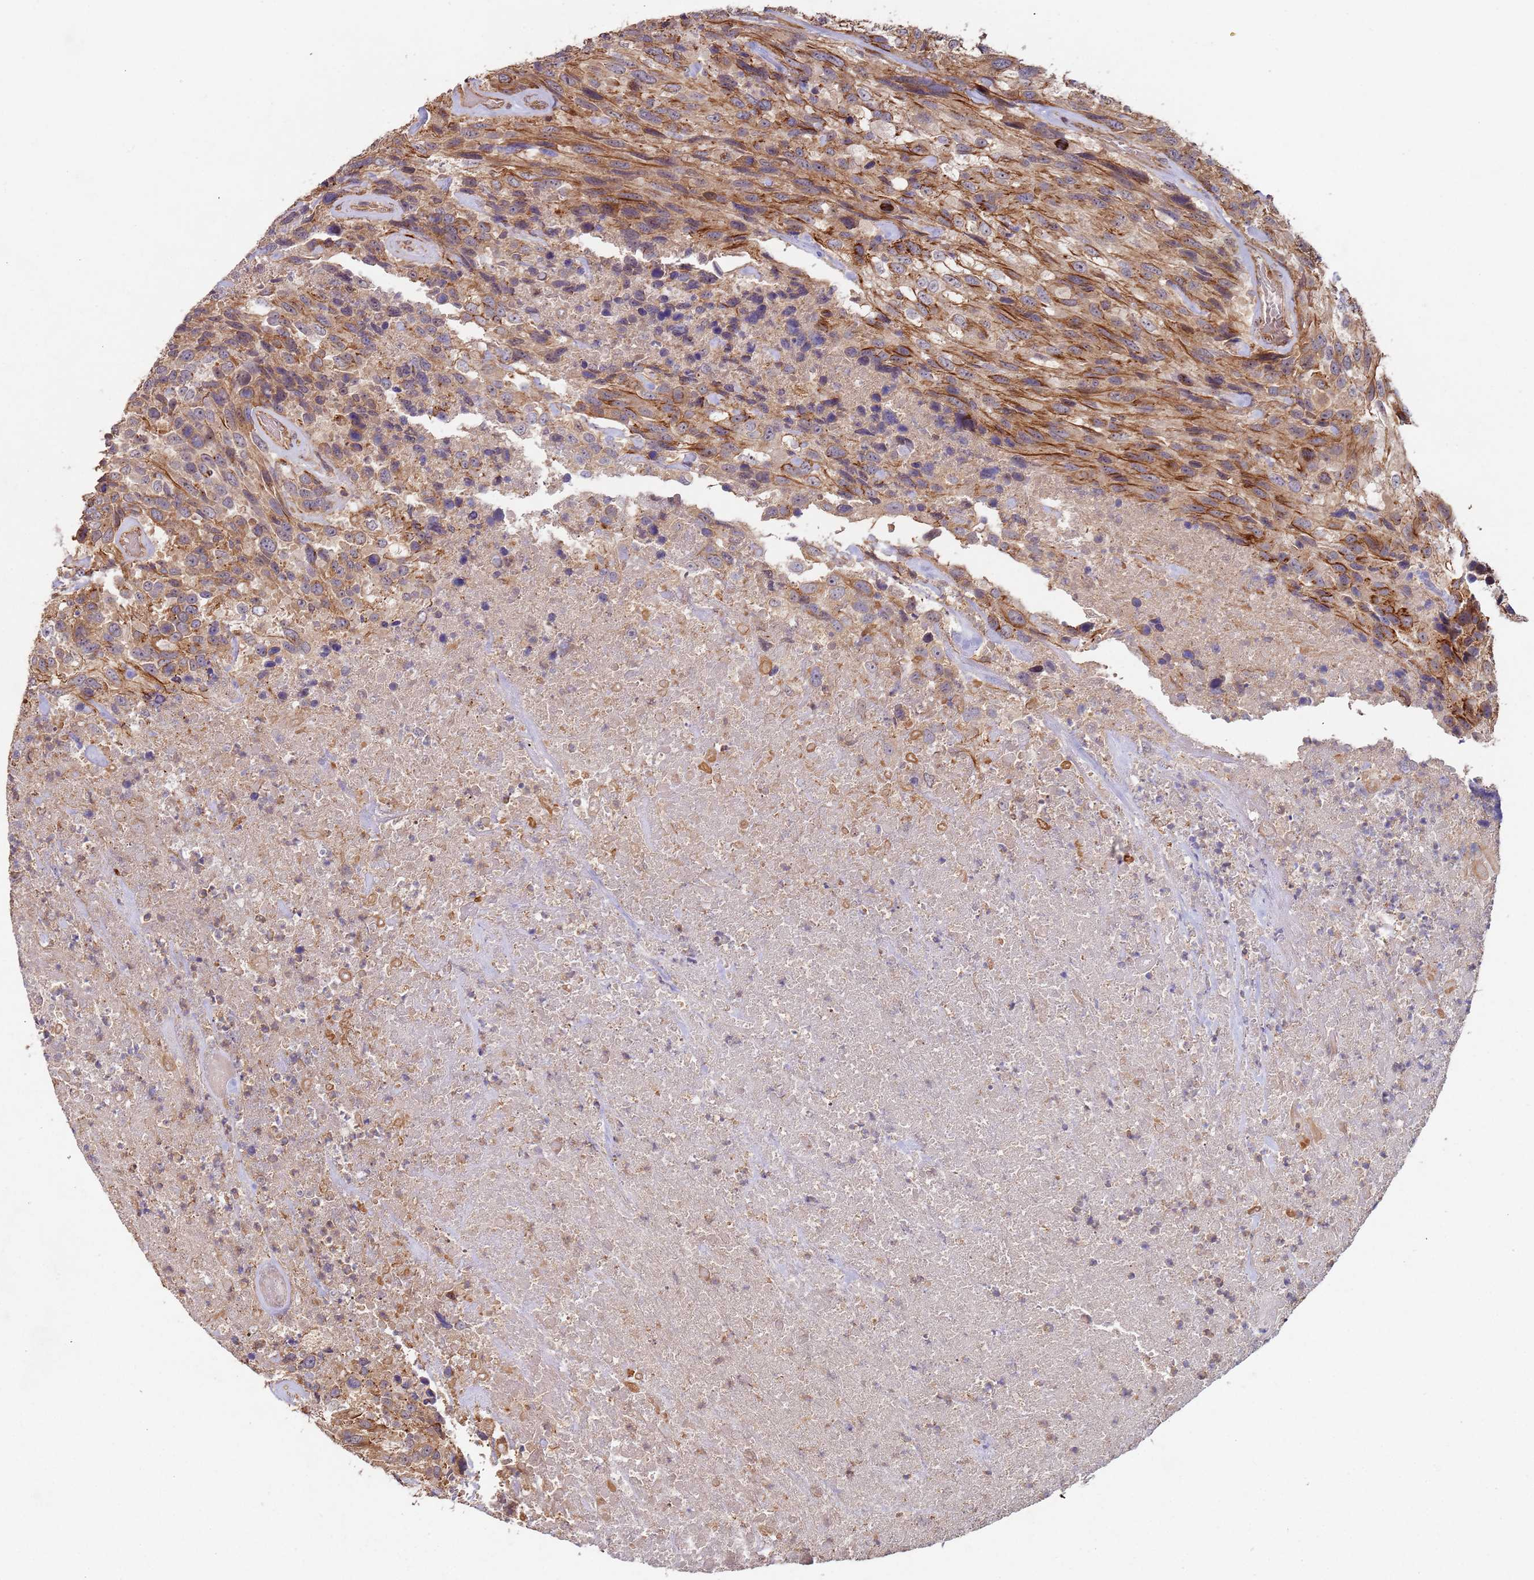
{"staining": {"intensity": "moderate", "quantity": ">75%", "location": "cytoplasmic/membranous"}, "tissue": "urothelial cancer", "cell_type": "Tumor cells", "image_type": "cancer", "snomed": [{"axis": "morphology", "description": "Urothelial carcinoma, High grade"}, {"axis": "topography", "description": "Urinary bladder"}], "caption": "High-grade urothelial carcinoma stained for a protein (brown) exhibits moderate cytoplasmic/membranous positive positivity in approximately >75% of tumor cells.", "gene": "KANSL1L", "patient": {"sex": "female", "age": 70}}